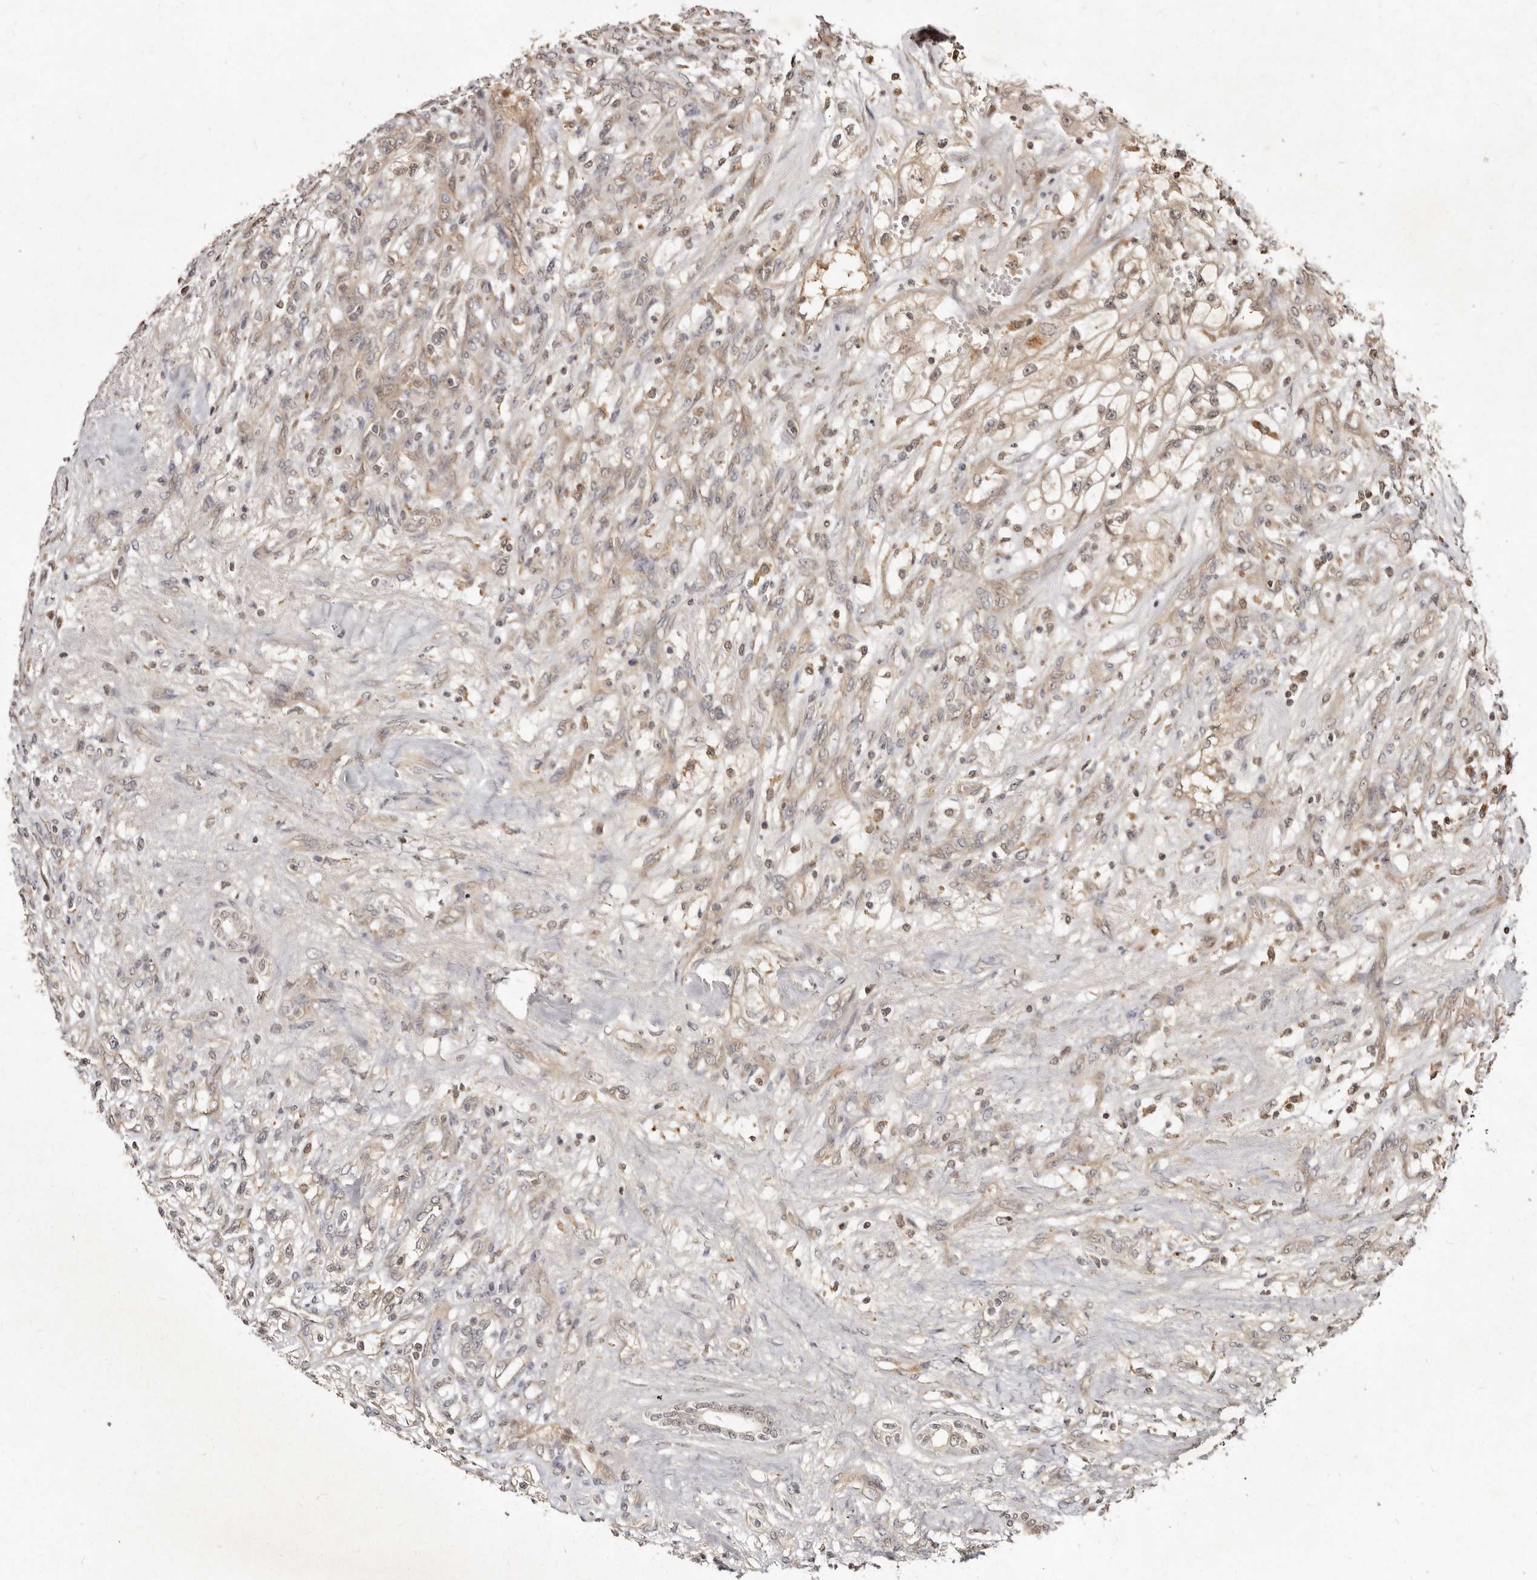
{"staining": {"intensity": "weak", "quantity": "<25%", "location": "cytoplasmic/membranous"}, "tissue": "renal cancer", "cell_type": "Tumor cells", "image_type": "cancer", "snomed": [{"axis": "morphology", "description": "Adenocarcinoma, NOS"}, {"axis": "topography", "description": "Kidney"}], "caption": "Micrograph shows no protein positivity in tumor cells of renal cancer (adenocarcinoma) tissue.", "gene": "LCORL", "patient": {"sex": "female", "age": 57}}